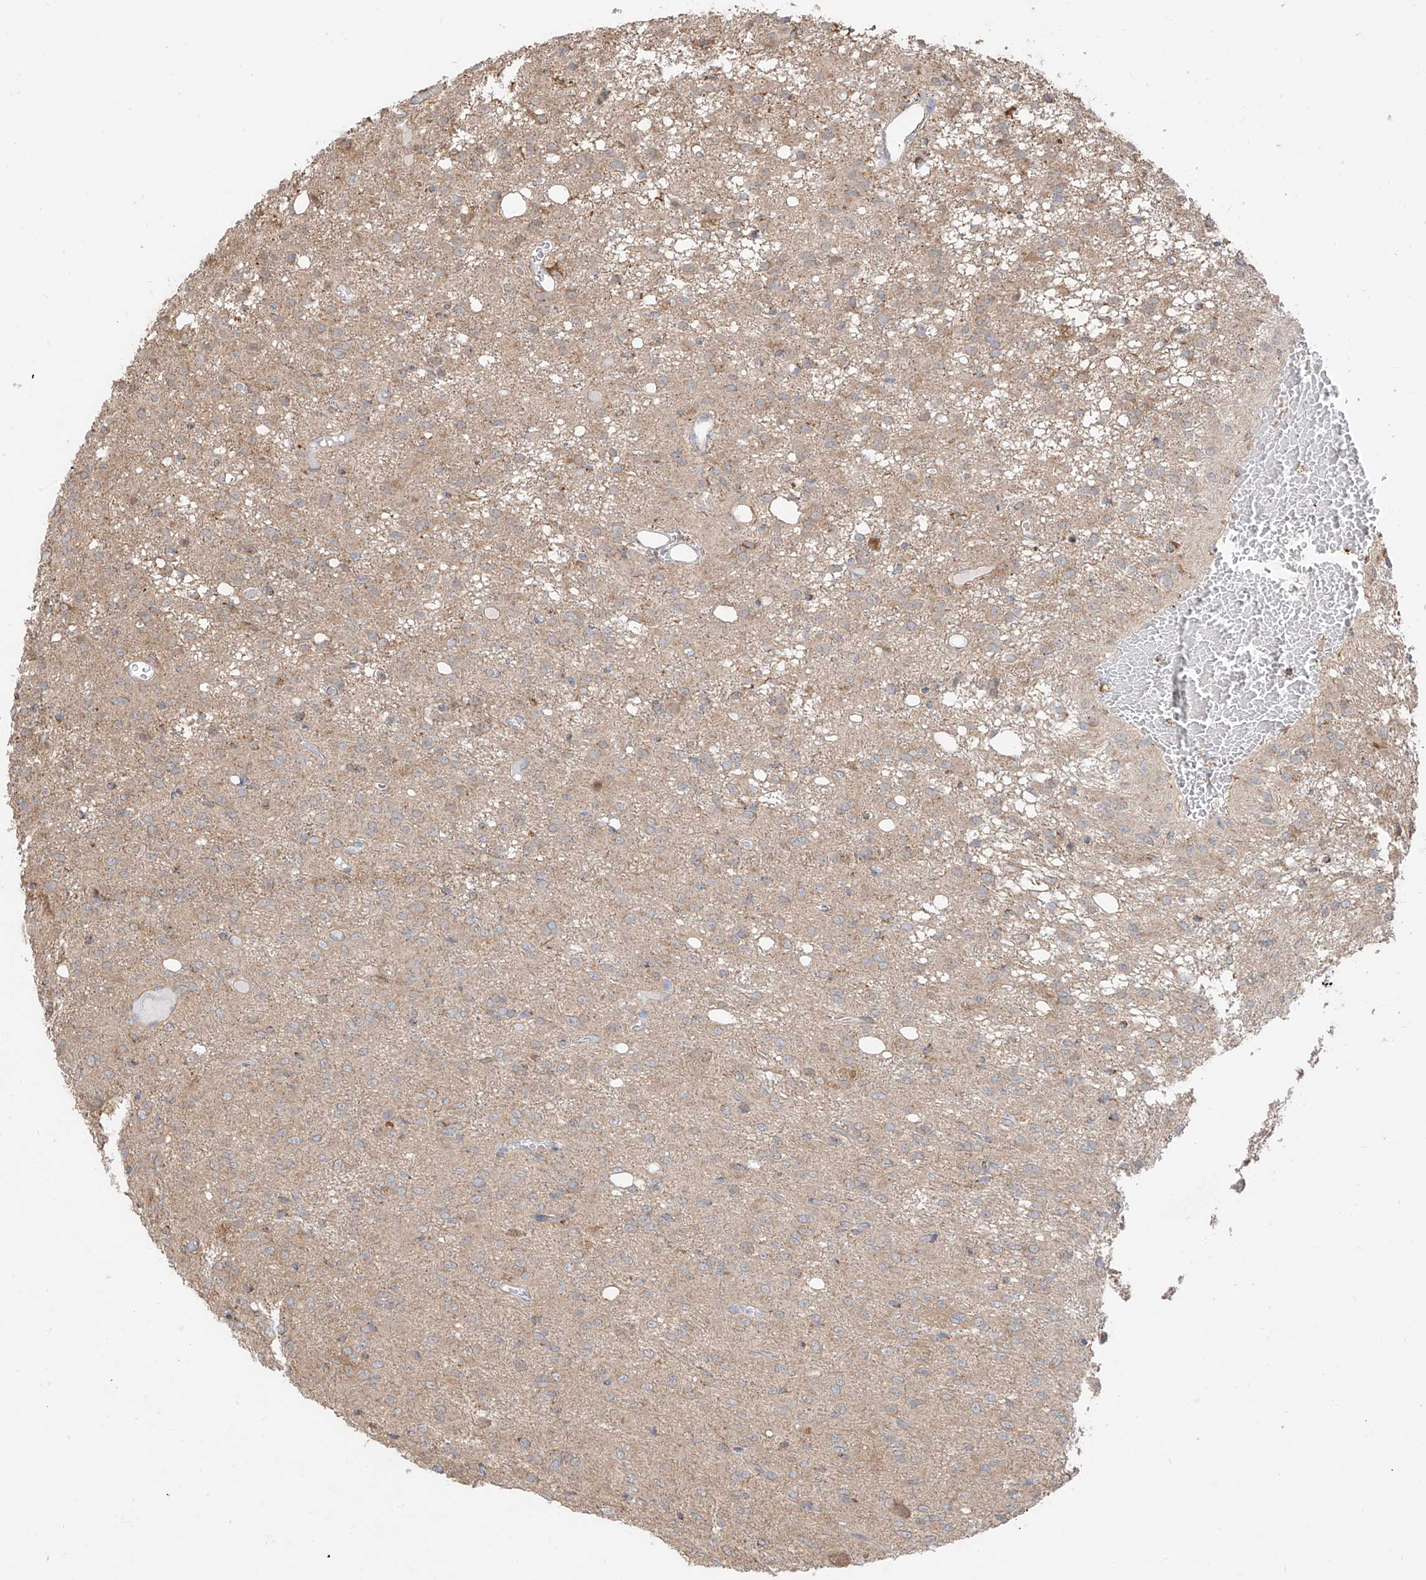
{"staining": {"intensity": "weak", "quantity": "<25%", "location": "cytoplasmic/membranous"}, "tissue": "glioma", "cell_type": "Tumor cells", "image_type": "cancer", "snomed": [{"axis": "morphology", "description": "Glioma, malignant, High grade"}, {"axis": "topography", "description": "Brain"}], "caption": "The image exhibits no significant positivity in tumor cells of glioma.", "gene": "ETHE1", "patient": {"sex": "female", "age": 59}}